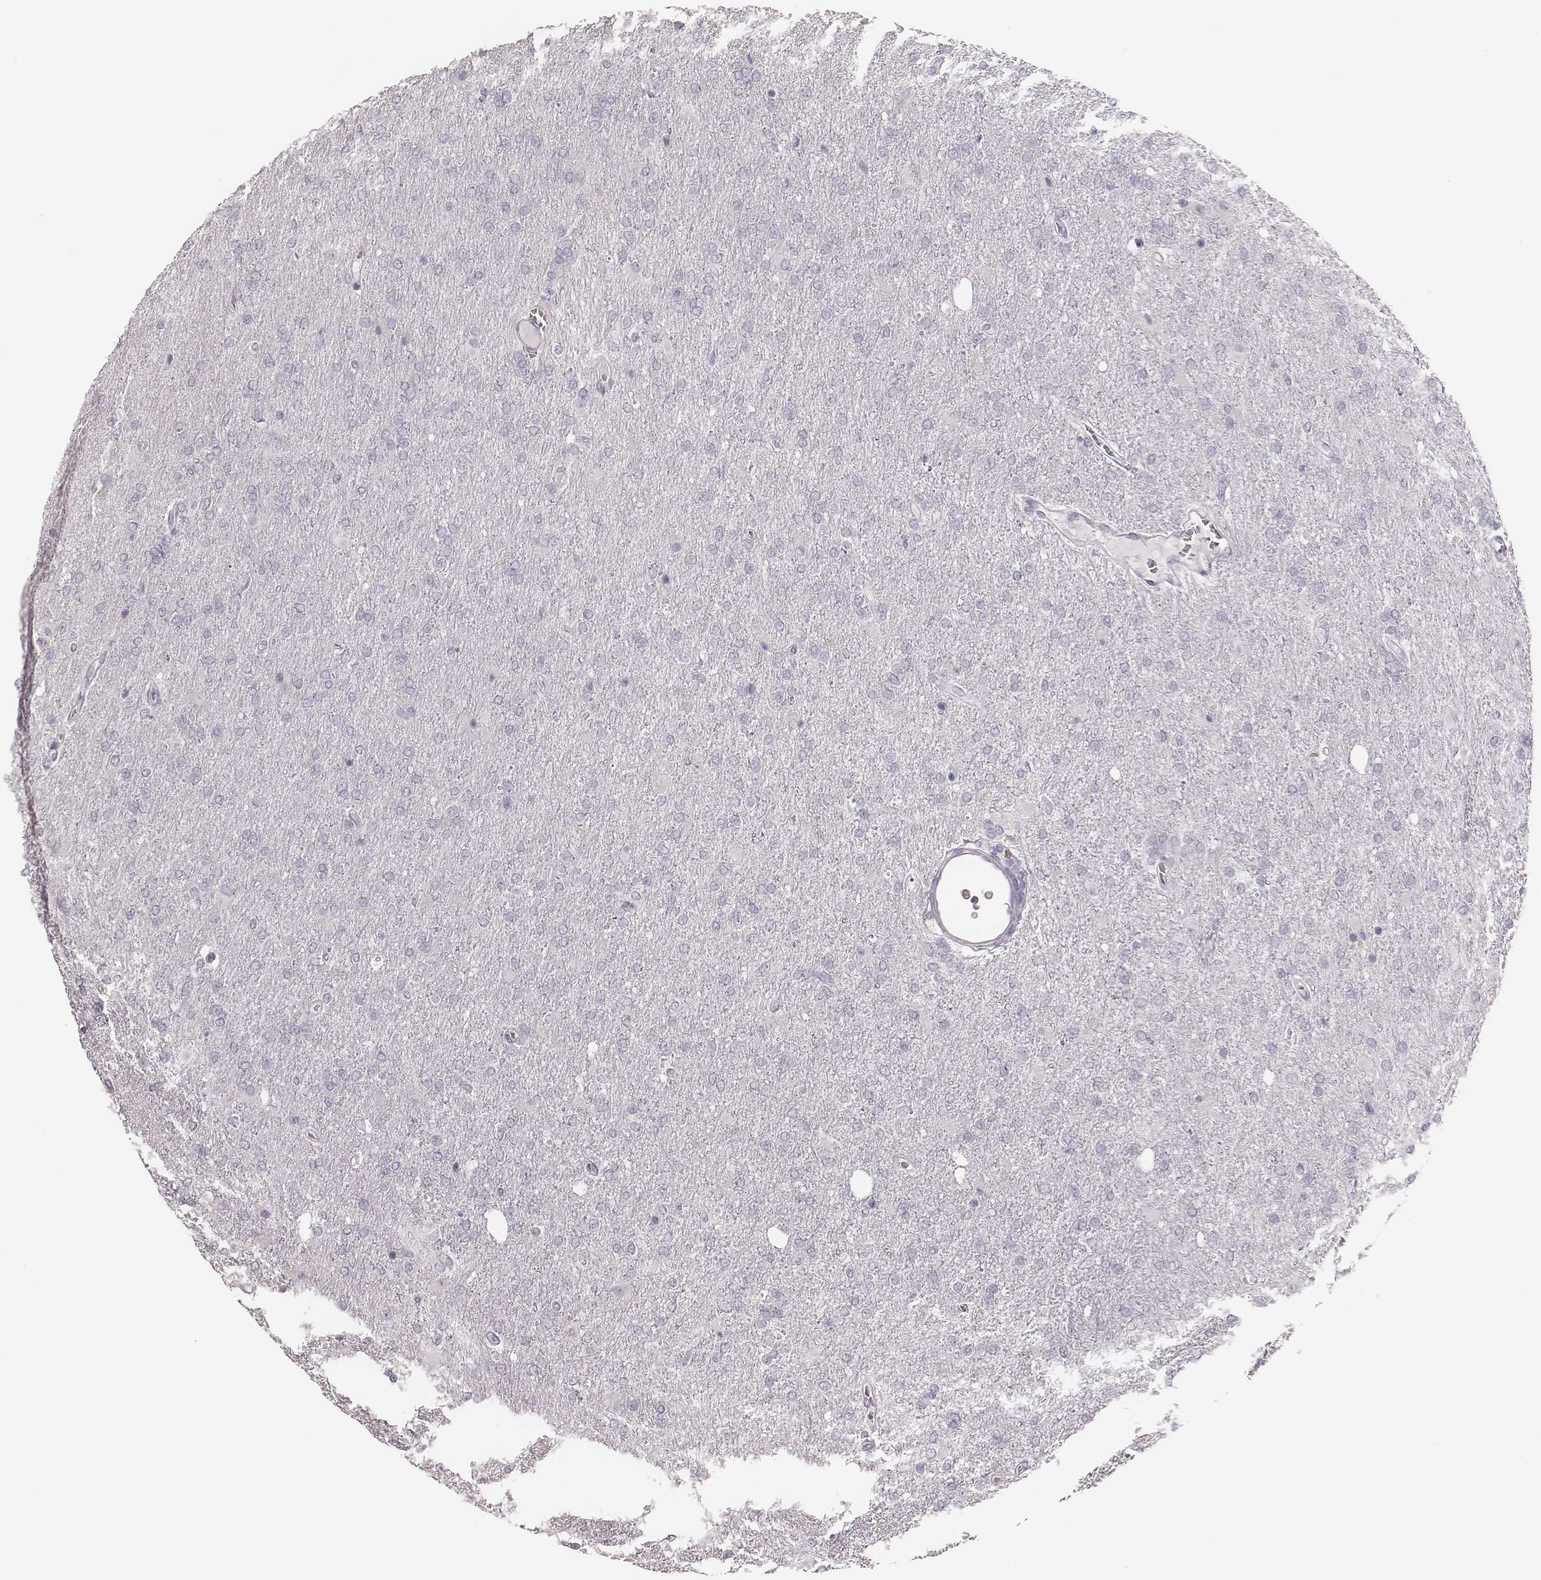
{"staining": {"intensity": "negative", "quantity": "none", "location": "none"}, "tissue": "glioma", "cell_type": "Tumor cells", "image_type": "cancer", "snomed": [{"axis": "morphology", "description": "Glioma, malignant, High grade"}, {"axis": "topography", "description": "Cerebral cortex"}], "caption": "Human glioma stained for a protein using immunohistochemistry displays no positivity in tumor cells.", "gene": "SPA17", "patient": {"sex": "male", "age": 70}}